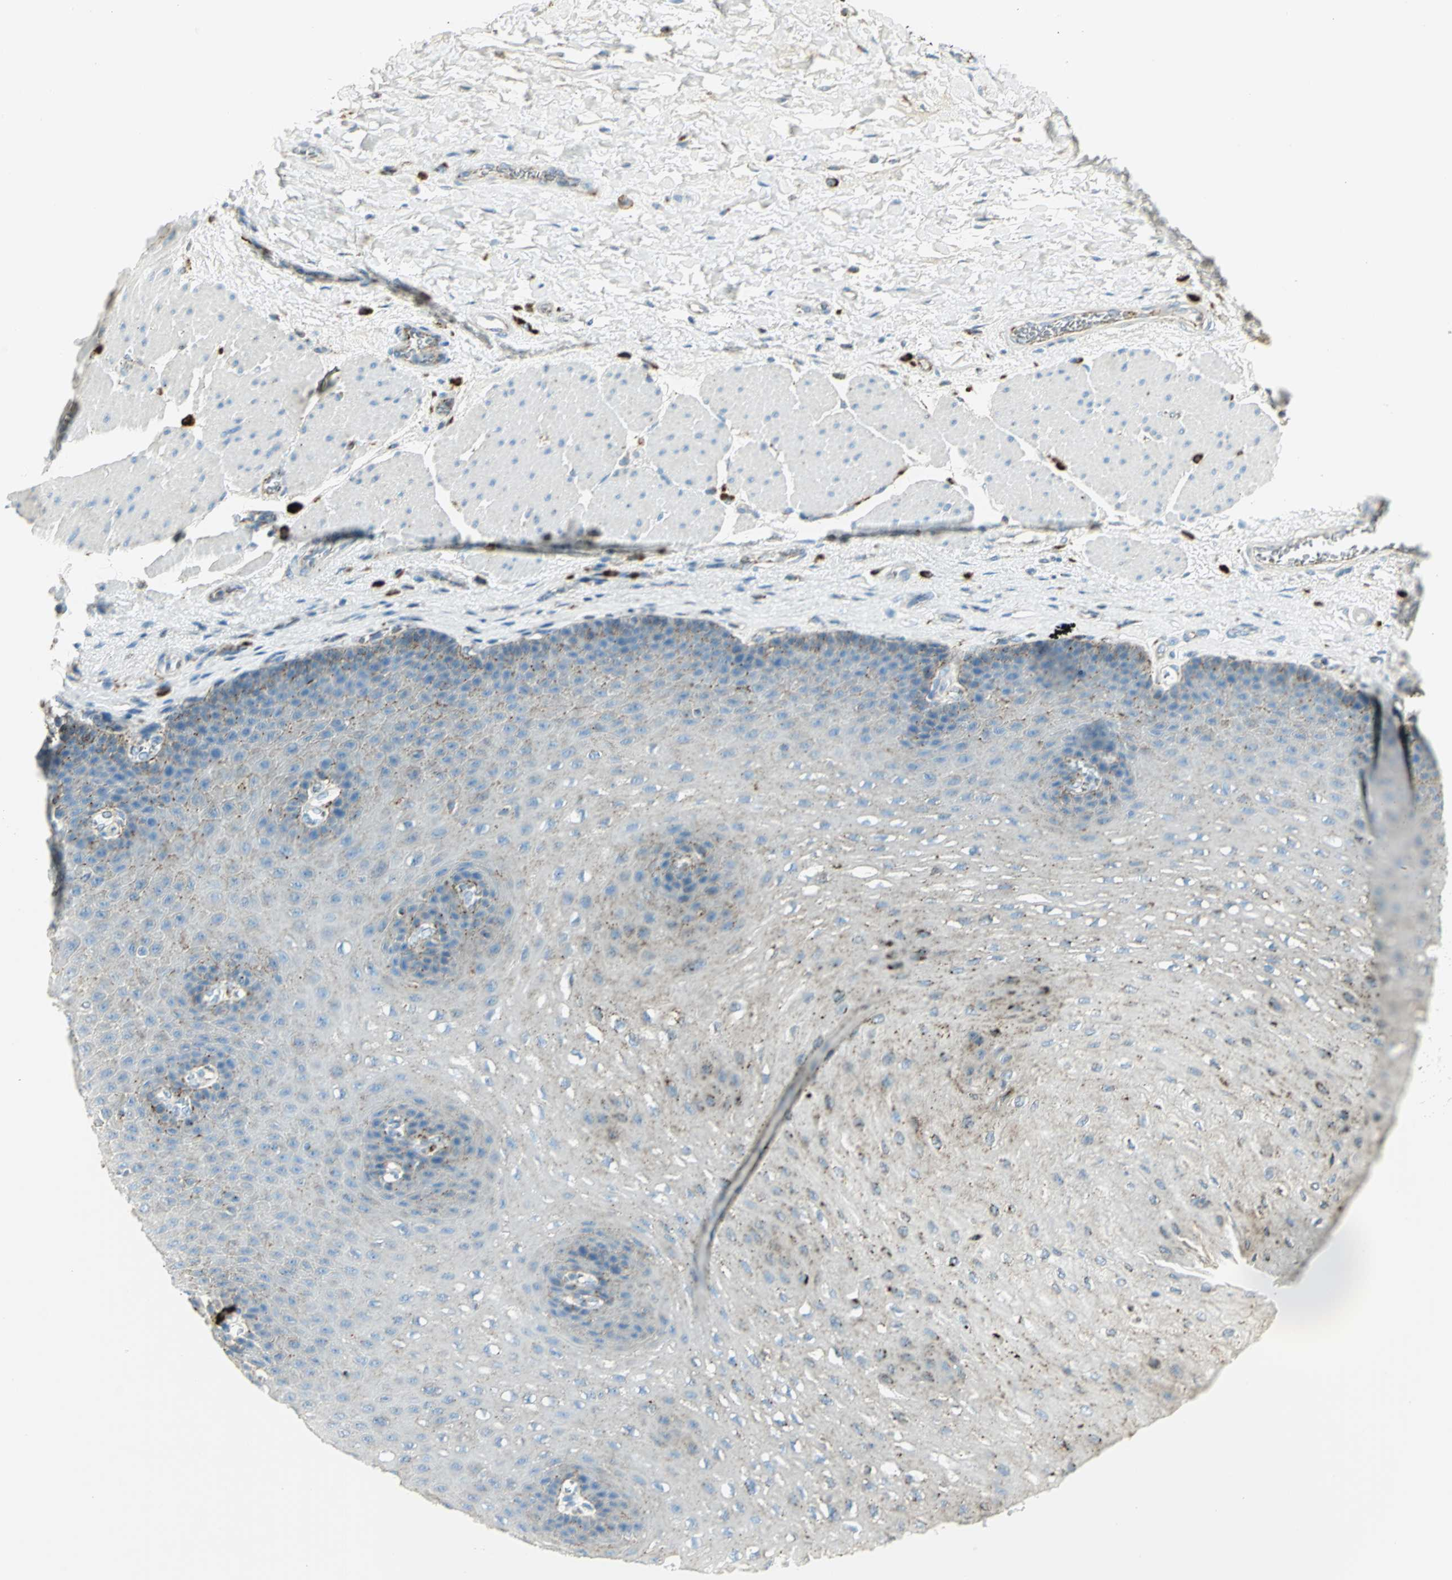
{"staining": {"intensity": "moderate", "quantity": "<25%", "location": "cytoplasmic/membranous"}, "tissue": "esophagus", "cell_type": "Squamous epithelial cells", "image_type": "normal", "snomed": [{"axis": "morphology", "description": "Normal tissue, NOS"}, {"axis": "topography", "description": "Esophagus"}], "caption": "DAB immunohistochemical staining of normal human esophagus shows moderate cytoplasmic/membranous protein staining in about <25% of squamous epithelial cells.", "gene": "ARSA", "patient": {"sex": "female", "age": 72}}